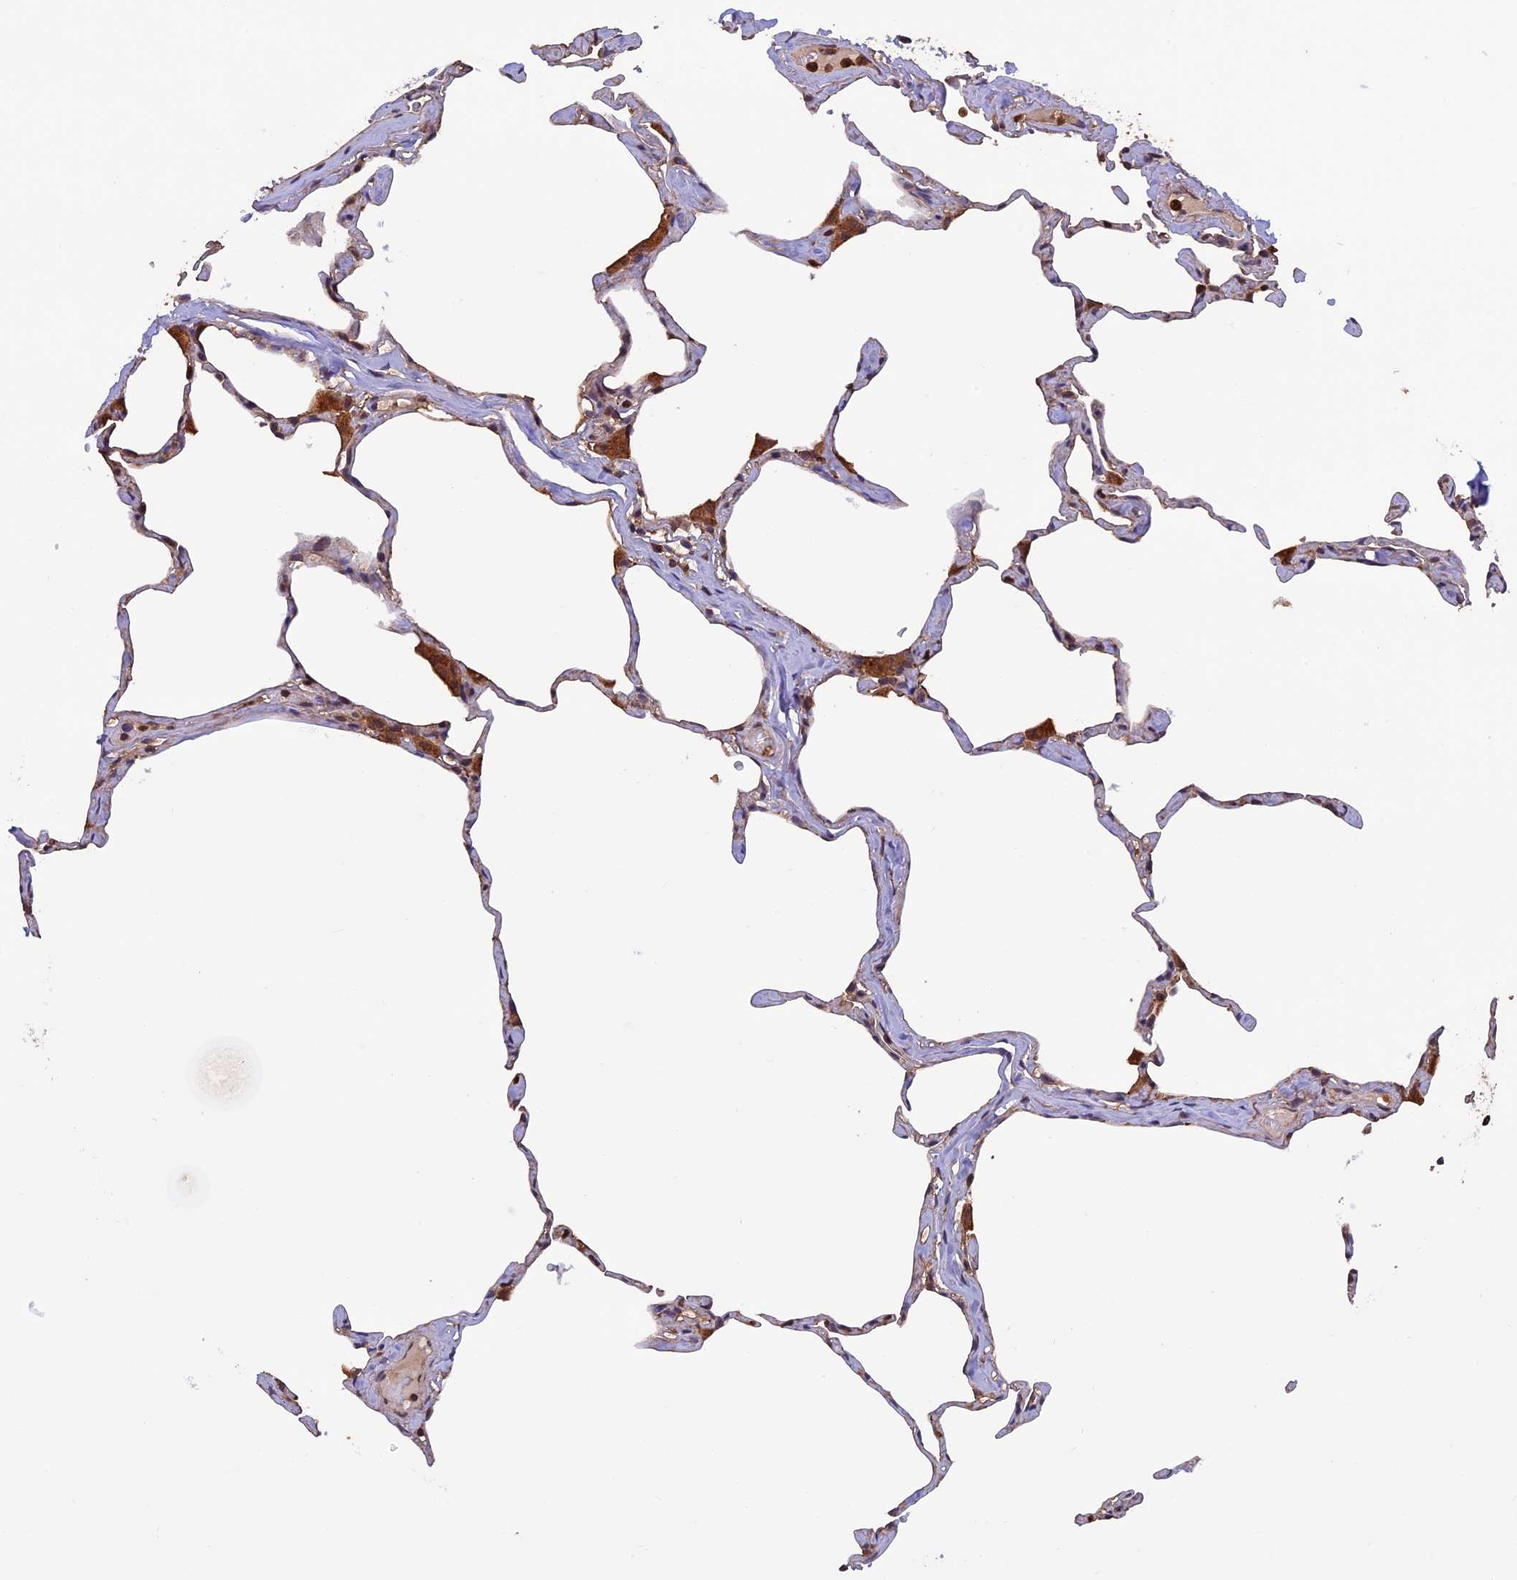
{"staining": {"intensity": "weak", "quantity": "25%-75%", "location": "cytoplasmic/membranous"}, "tissue": "lung", "cell_type": "Alveolar cells", "image_type": "normal", "snomed": [{"axis": "morphology", "description": "Normal tissue, NOS"}, {"axis": "topography", "description": "Lung"}], "caption": "Protein expression analysis of benign human lung reveals weak cytoplasmic/membranous positivity in approximately 25%-75% of alveolar cells.", "gene": "PKD2L2", "patient": {"sex": "male", "age": 65}}